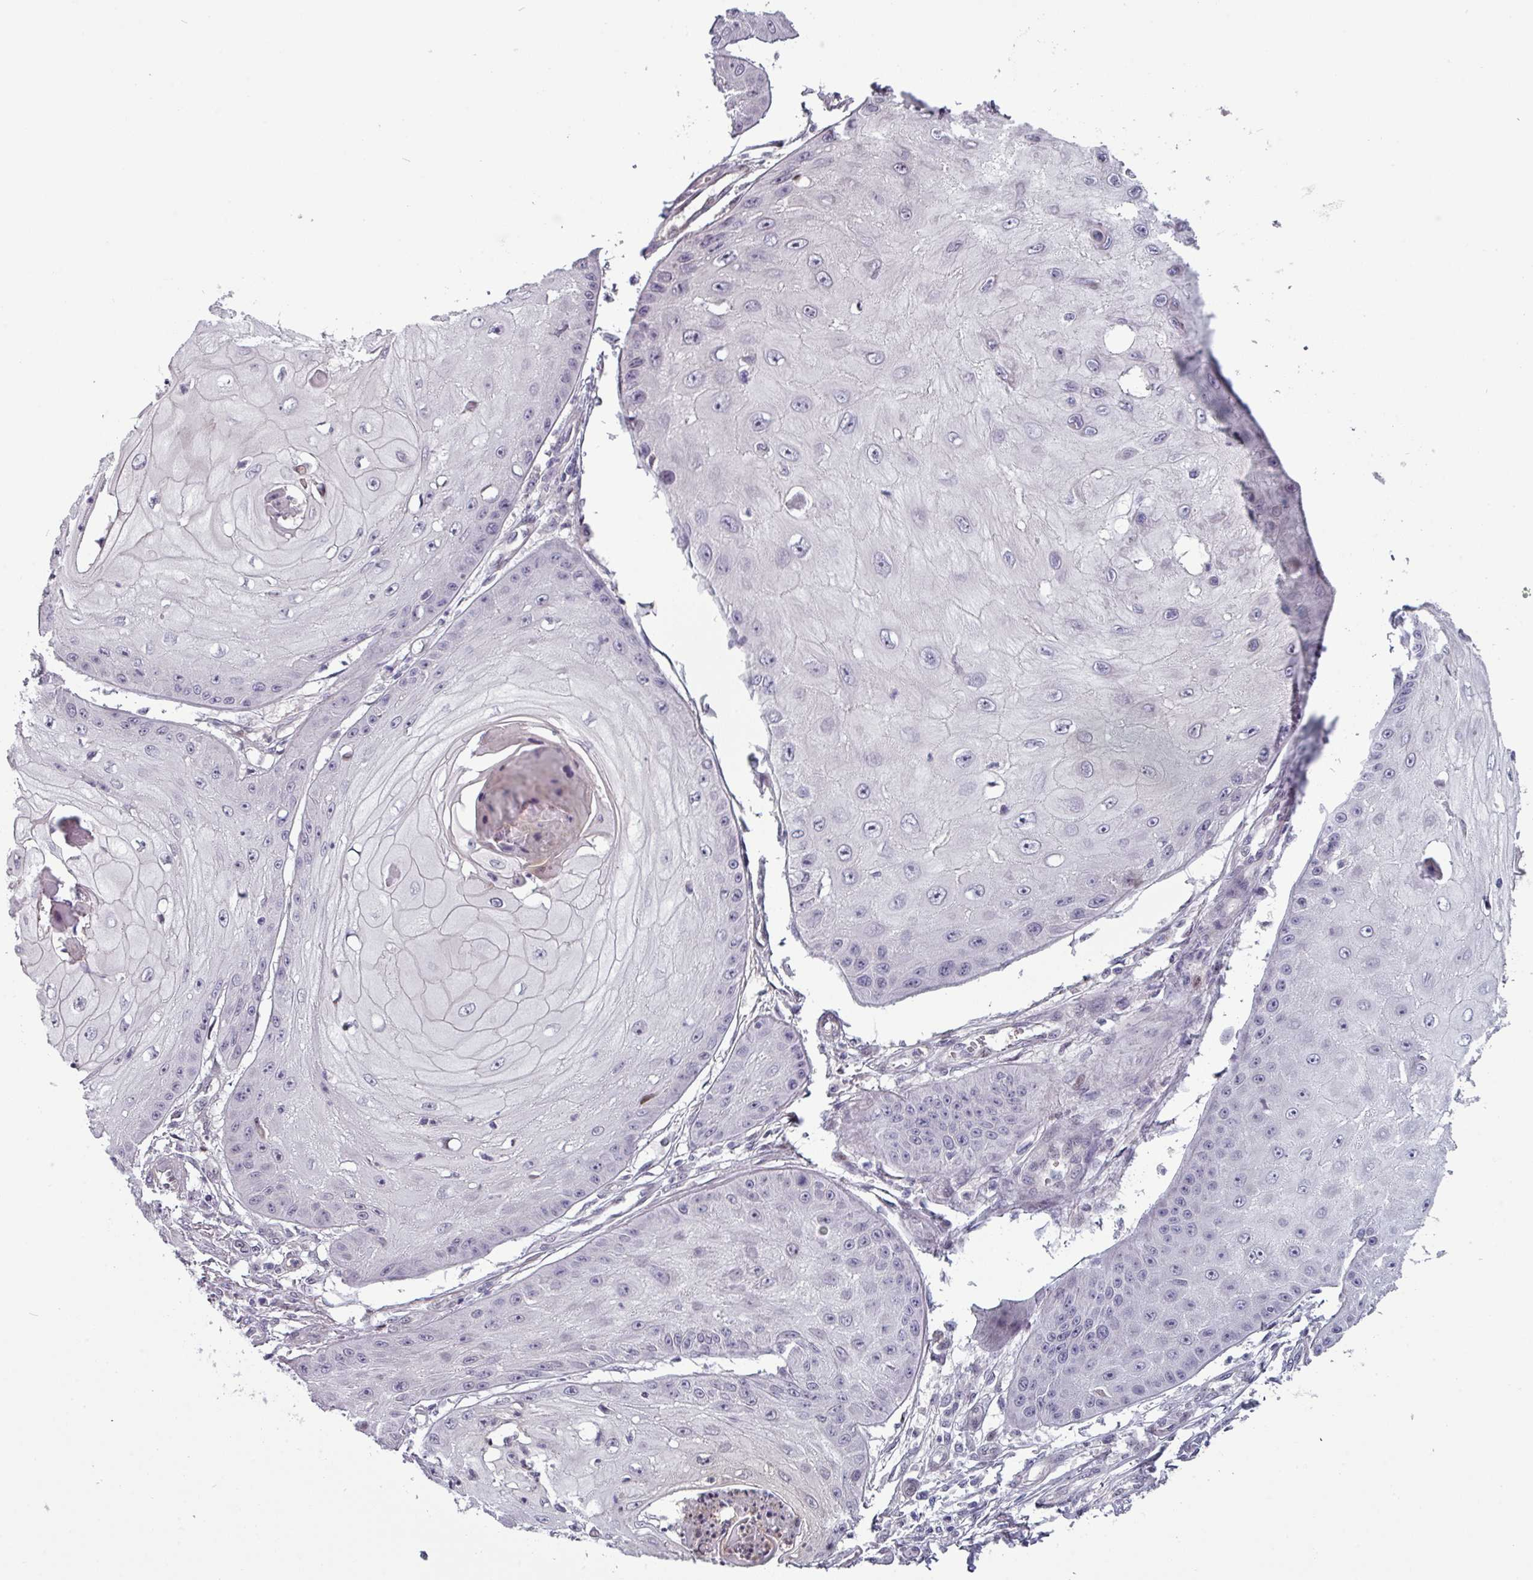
{"staining": {"intensity": "negative", "quantity": "none", "location": "none"}, "tissue": "skin cancer", "cell_type": "Tumor cells", "image_type": "cancer", "snomed": [{"axis": "morphology", "description": "Squamous cell carcinoma, NOS"}, {"axis": "topography", "description": "Skin"}], "caption": "IHC of squamous cell carcinoma (skin) shows no expression in tumor cells.", "gene": "PRAMEF12", "patient": {"sex": "male", "age": 70}}